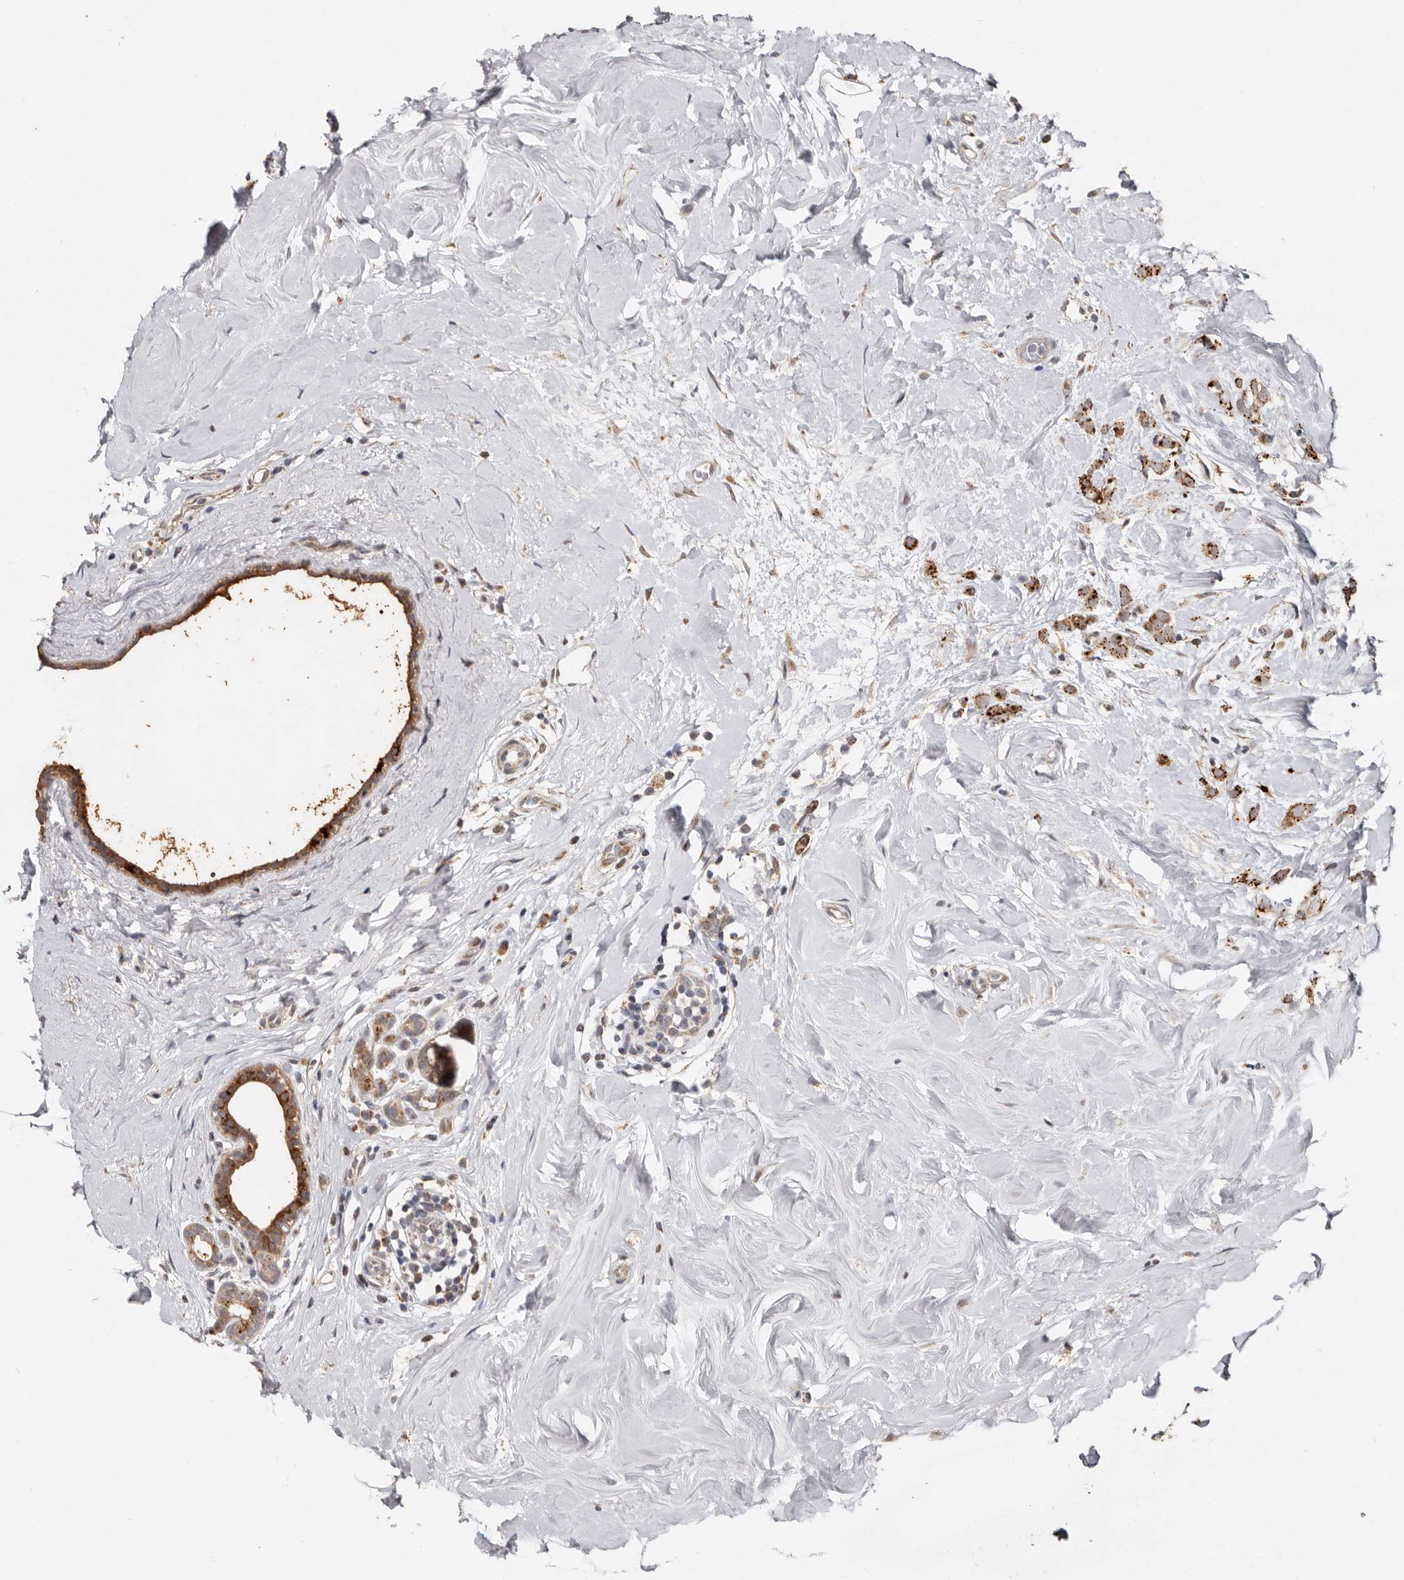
{"staining": {"intensity": "moderate", "quantity": ">75%", "location": "cytoplasmic/membranous"}, "tissue": "breast cancer", "cell_type": "Tumor cells", "image_type": "cancer", "snomed": [{"axis": "morphology", "description": "Lobular carcinoma"}, {"axis": "topography", "description": "Breast"}], "caption": "Immunohistochemical staining of breast cancer (lobular carcinoma) demonstrates moderate cytoplasmic/membranous protein staining in approximately >75% of tumor cells. The staining is performed using DAB brown chromogen to label protein expression. The nuclei are counter-stained blue using hematoxylin.", "gene": "MRPL18", "patient": {"sex": "female", "age": 47}}